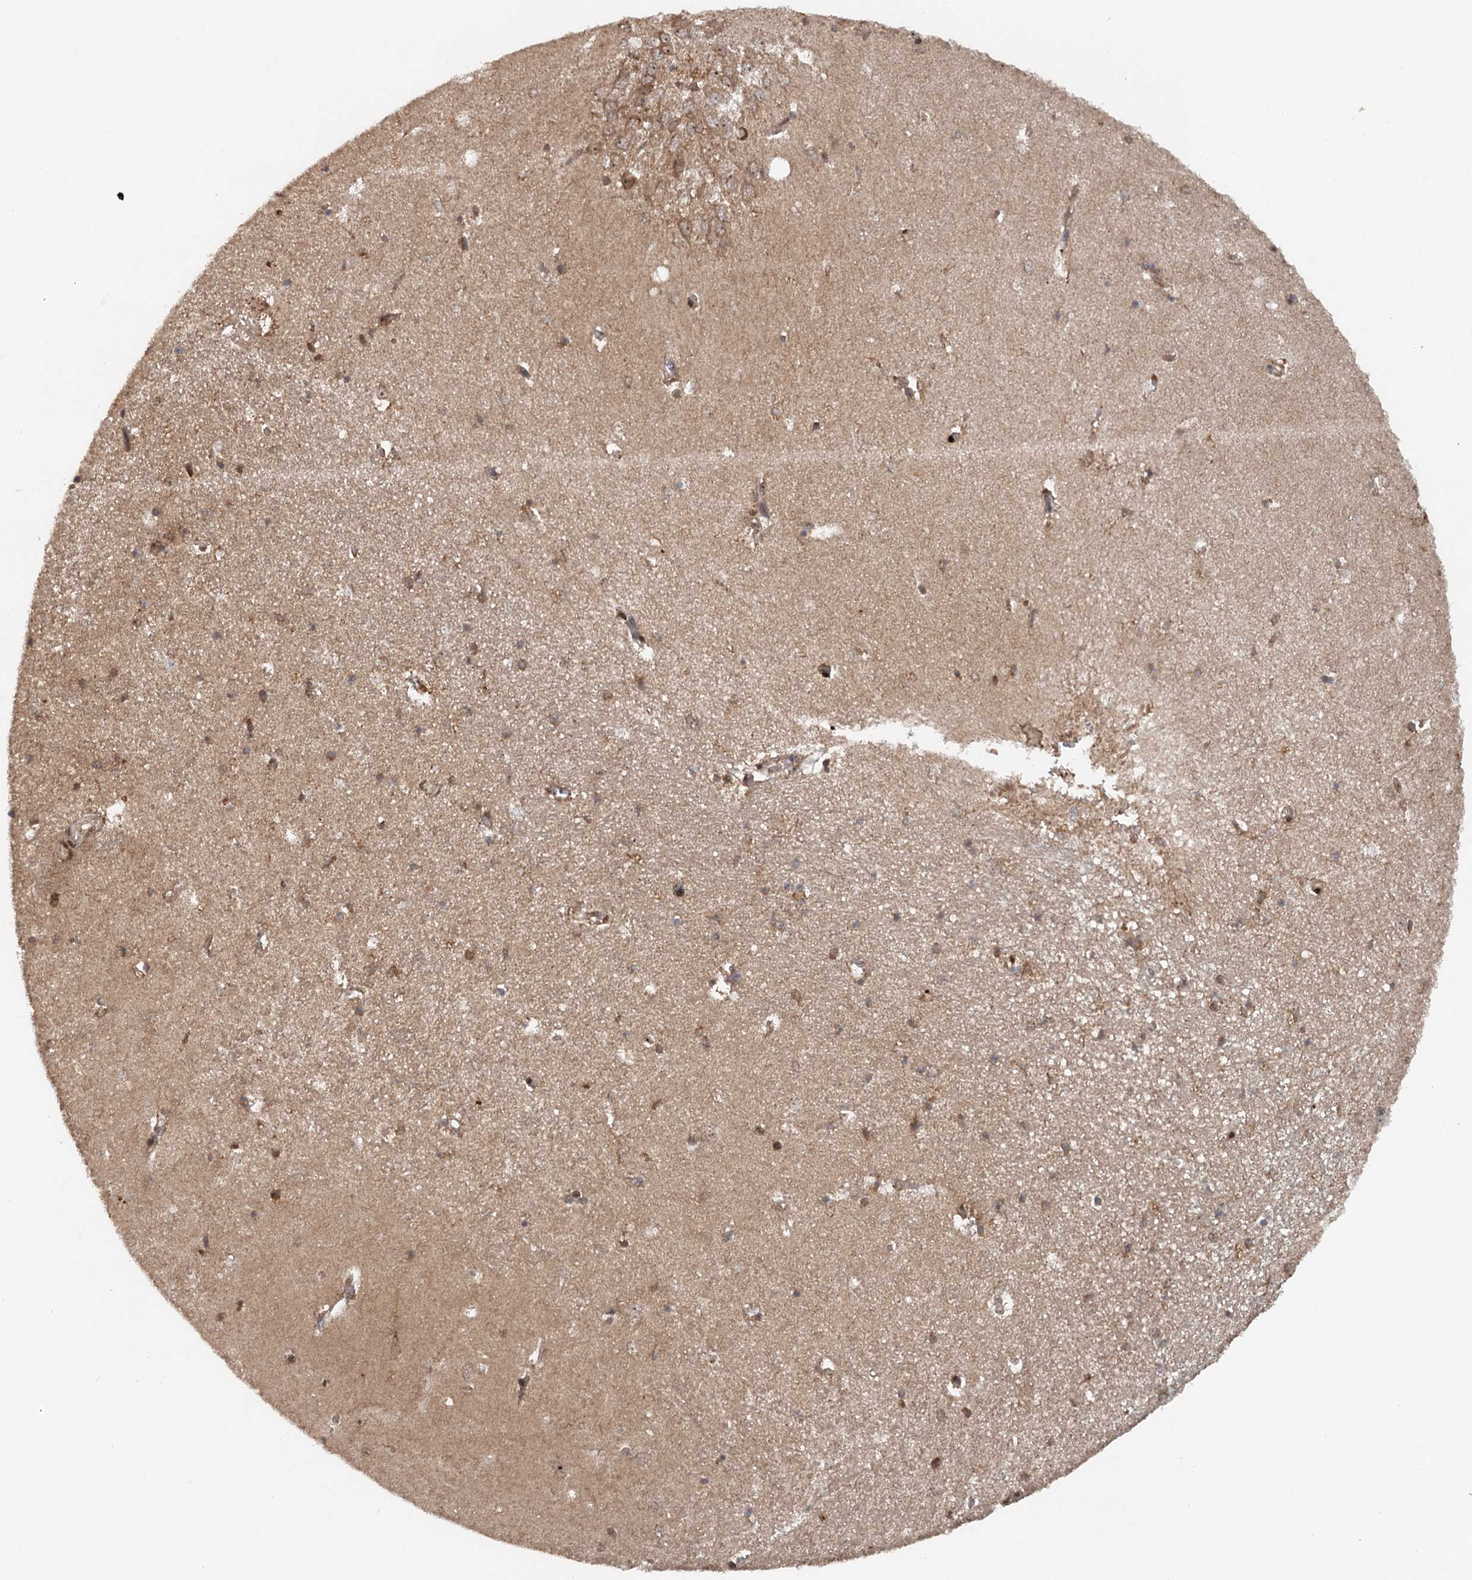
{"staining": {"intensity": "moderate", "quantity": "25%-75%", "location": "cytoplasmic/membranous"}, "tissue": "hippocampus", "cell_type": "Glial cells", "image_type": "normal", "snomed": [{"axis": "morphology", "description": "Normal tissue, NOS"}, {"axis": "topography", "description": "Hippocampus"}], "caption": "Immunohistochemical staining of benign hippocampus exhibits moderate cytoplasmic/membranous protein positivity in about 25%-75% of glial cells.", "gene": "RNF111", "patient": {"sex": "female", "age": 64}}